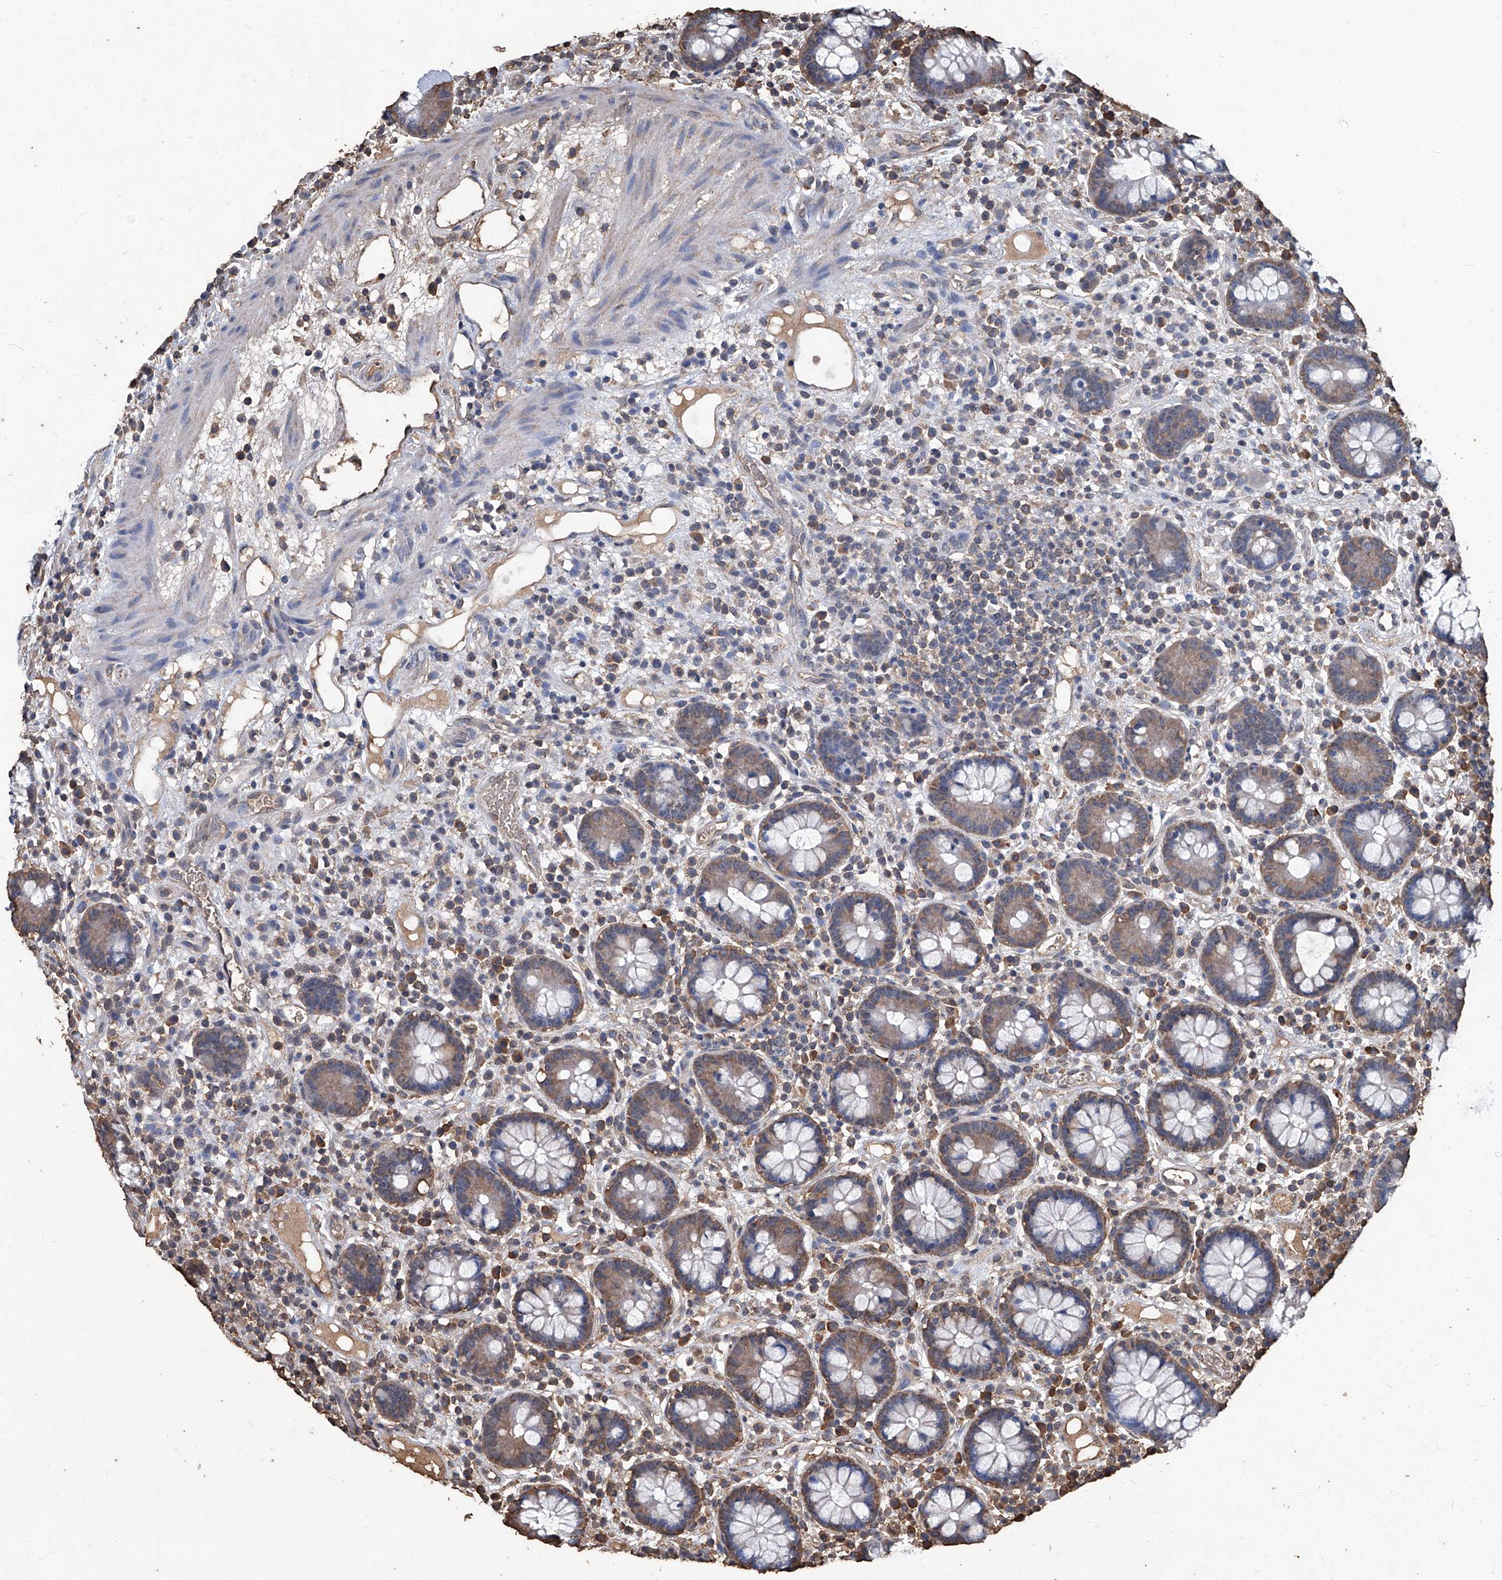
{"staining": {"intensity": "weak", "quantity": ">75%", "location": "cytoplasmic/membranous"}, "tissue": "colon", "cell_type": "Endothelial cells", "image_type": "normal", "snomed": [{"axis": "morphology", "description": "Normal tissue, NOS"}, {"axis": "topography", "description": "Colon"}], "caption": "High-magnification brightfield microscopy of normal colon stained with DAB (brown) and counterstained with hematoxylin (blue). endothelial cells exhibit weak cytoplasmic/membranous positivity is identified in about>75% of cells.", "gene": "STARD7", "patient": {"sex": "female", "age": 79}}